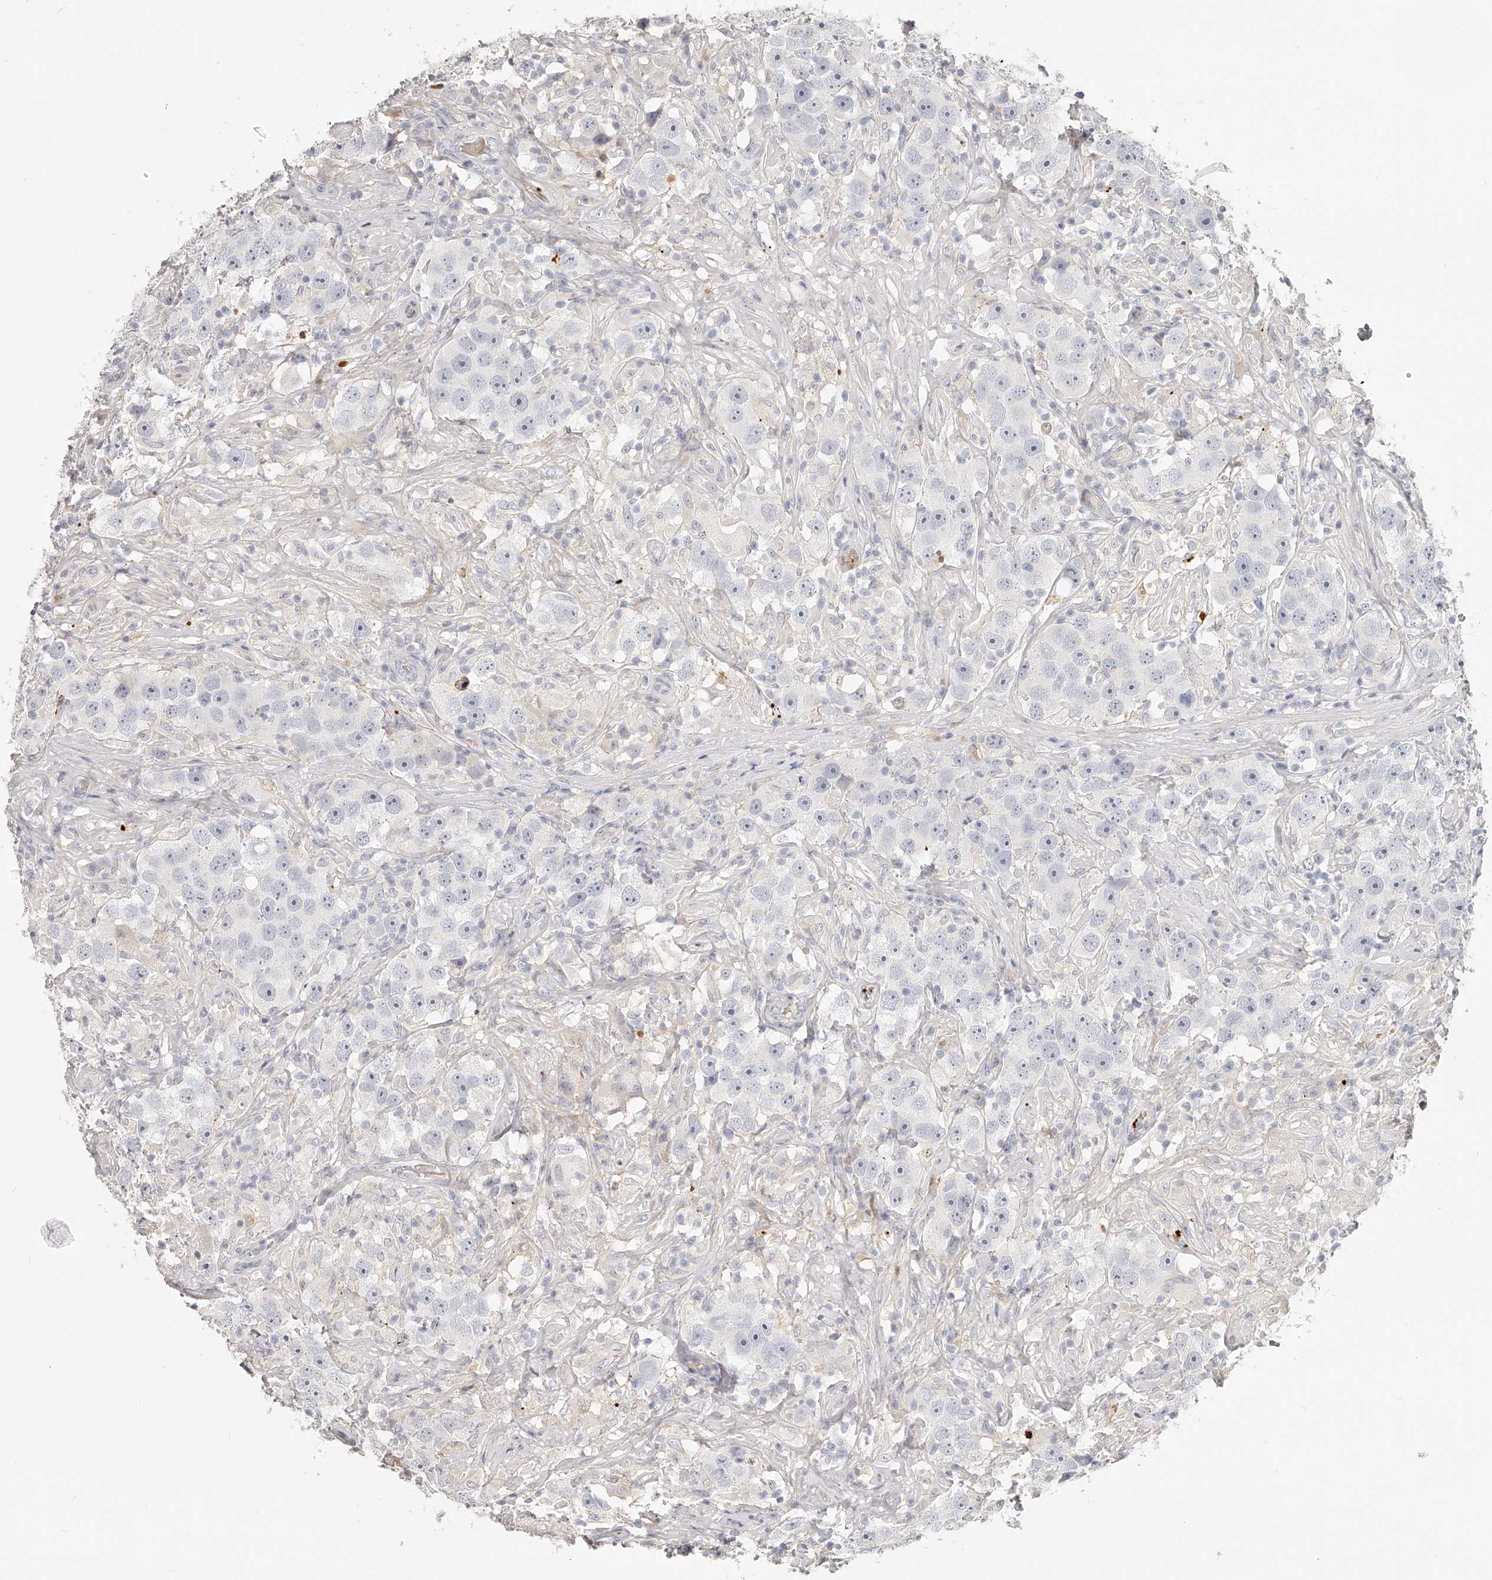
{"staining": {"intensity": "negative", "quantity": "none", "location": "none"}, "tissue": "testis cancer", "cell_type": "Tumor cells", "image_type": "cancer", "snomed": [{"axis": "morphology", "description": "Seminoma, NOS"}, {"axis": "topography", "description": "Testis"}], "caption": "Tumor cells show no significant staining in seminoma (testis).", "gene": "ITGB3", "patient": {"sex": "male", "age": 49}}